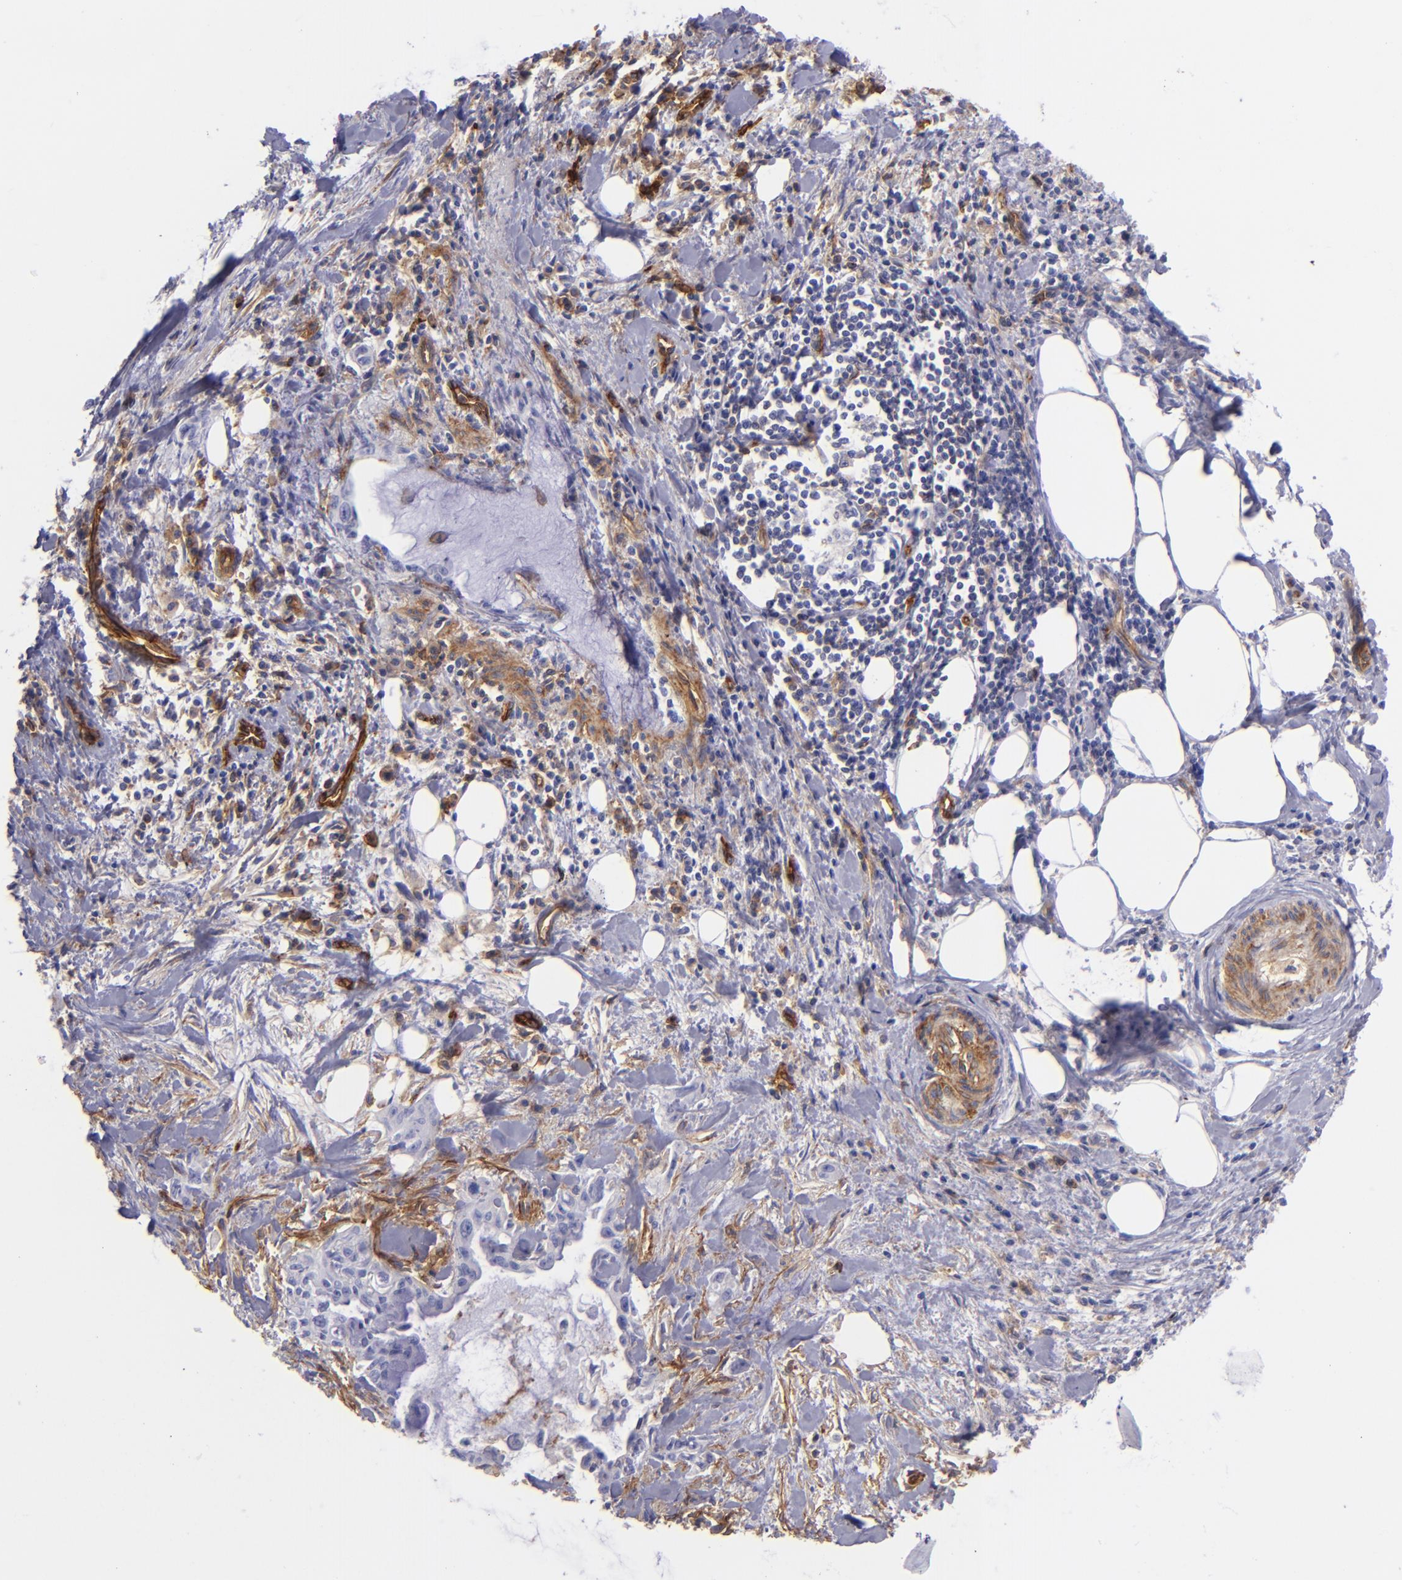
{"staining": {"intensity": "negative", "quantity": "none", "location": "none"}, "tissue": "pancreatic cancer", "cell_type": "Tumor cells", "image_type": "cancer", "snomed": [{"axis": "morphology", "description": "Adenocarcinoma, NOS"}, {"axis": "topography", "description": "Pancreas"}], "caption": "The immunohistochemistry (IHC) micrograph has no significant staining in tumor cells of pancreatic cancer (adenocarcinoma) tissue.", "gene": "ENTPD1", "patient": {"sex": "male", "age": 59}}